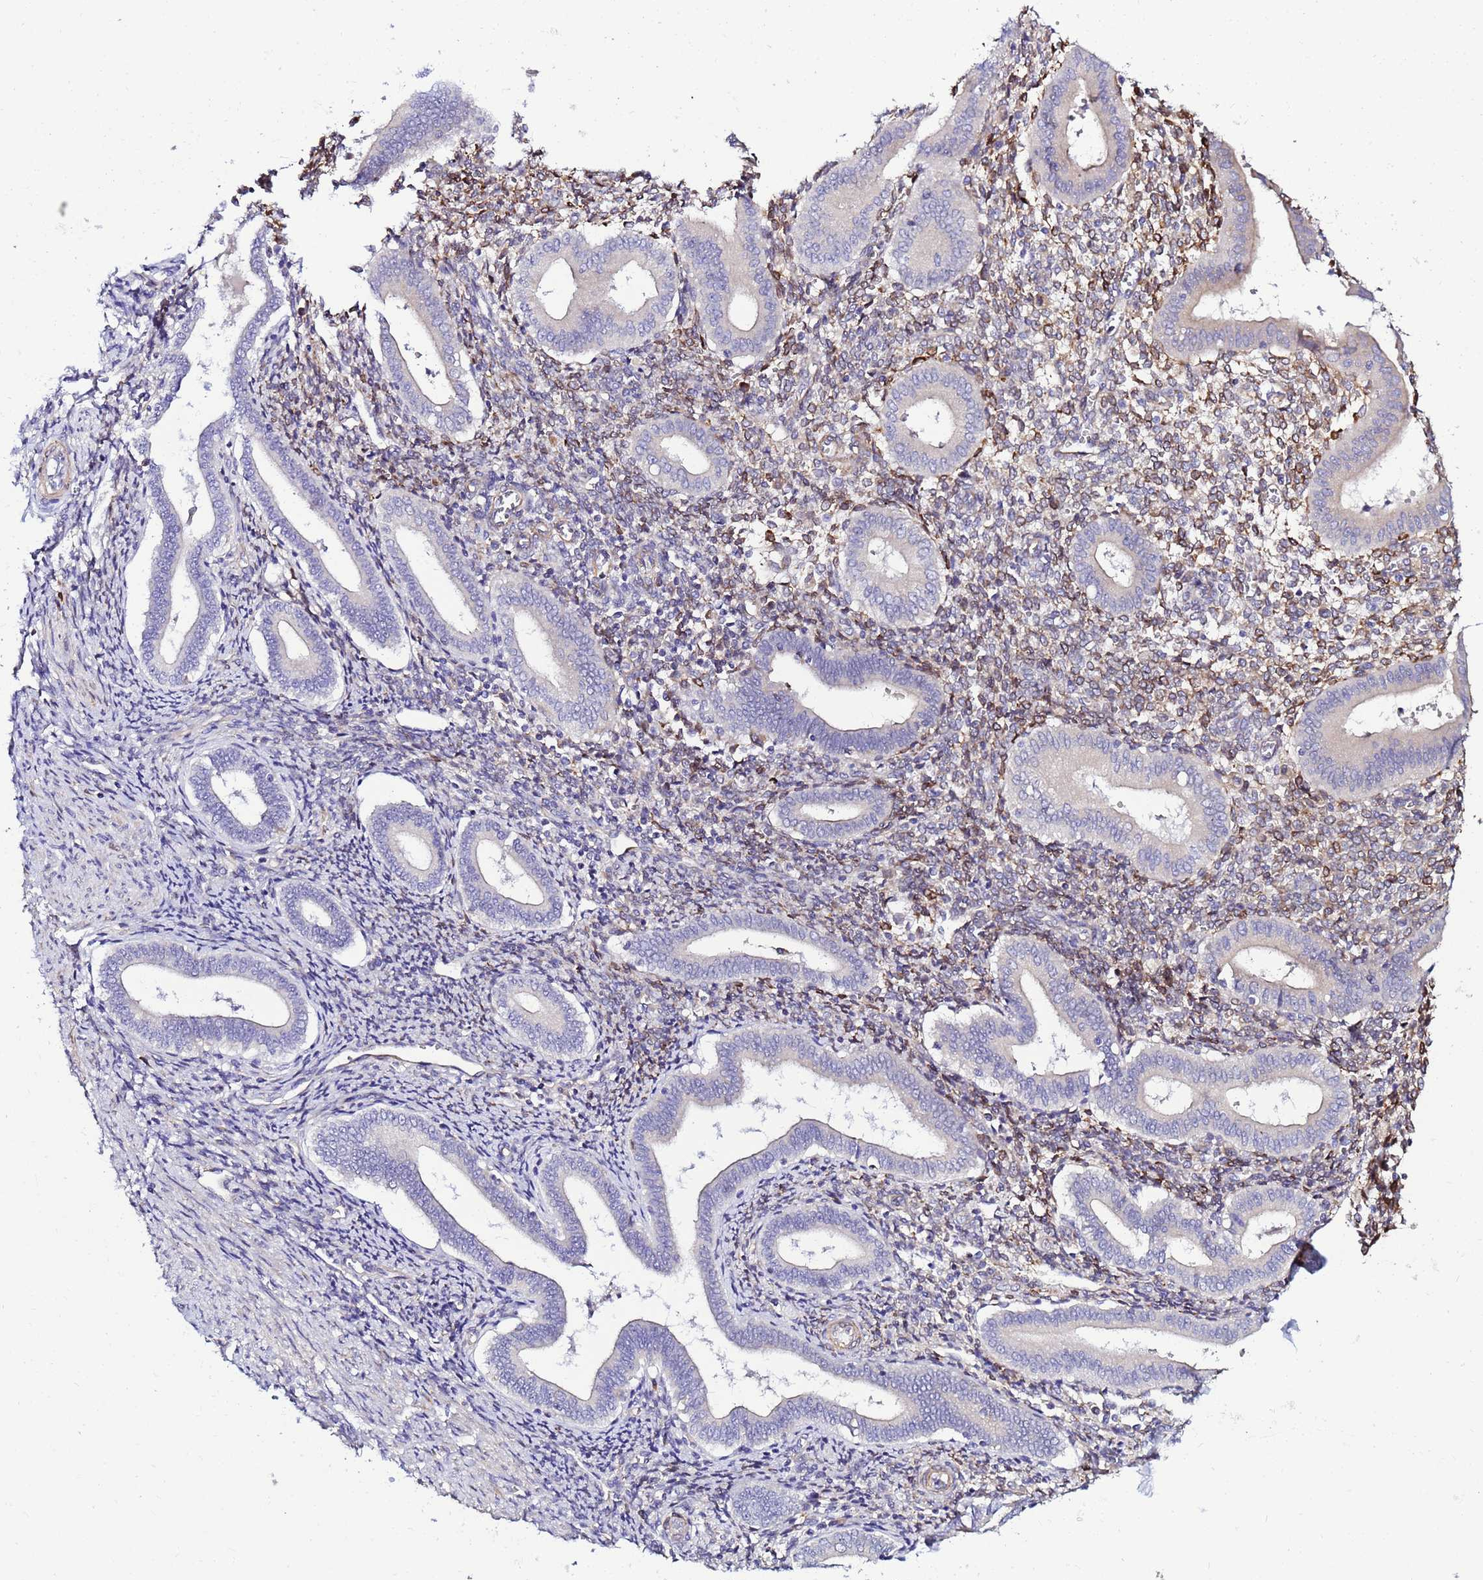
{"staining": {"intensity": "moderate", "quantity": "25%-75%", "location": "cytoplasmic/membranous"}, "tissue": "endometrium", "cell_type": "Cells in endometrial stroma", "image_type": "normal", "snomed": [{"axis": "morphology", "description": "Normal tissue, NOS"}, {"axis": "topography", "description": "Endometrium"}], "caption": "Moderate cytoplasmic/membranous expression for a protein is seen in about 25%-75% of cells in endometrial stroma of normal endometrium using IHC.", "gene": "JRKL", "patient": {"sex": "female", "age": 44}}